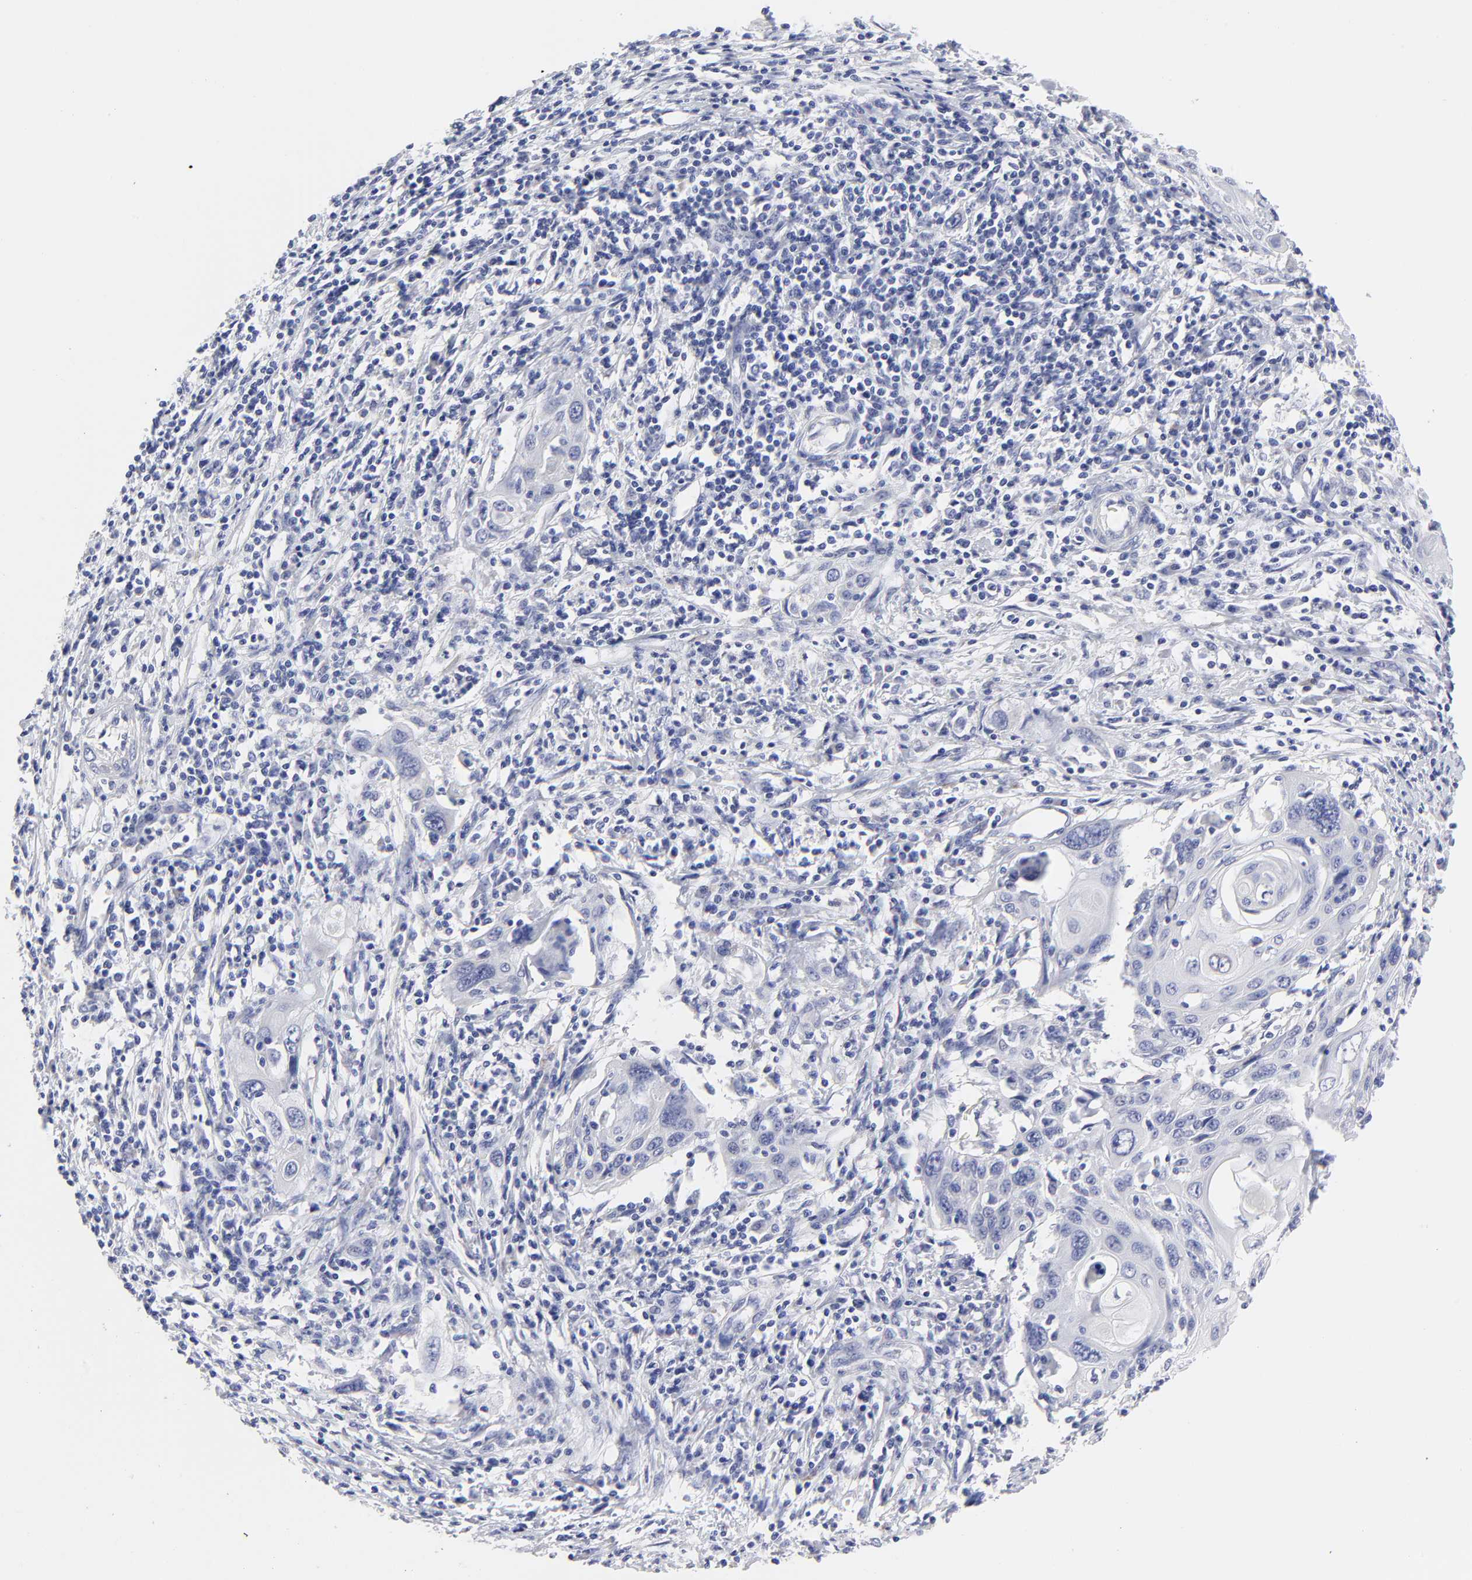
{"staining": {"intensity": "negative", "quantity": "none", "location": "none"}, "tissue": "cervical cancer", "cell_type": "Tumor cells", "image_type": "cancer", "snomed": [{"axis": "morphology", "description": "Squamous cell carcinoma, NOS"}, {"axis": "topography", "description": "Cervix"}], "caption": "A micrograph of human cervical squamous cell carcinoma is negative for staining in tumor cells.", "gene": "DUSP9", "patient": {"sex": "female", "age": 54}}